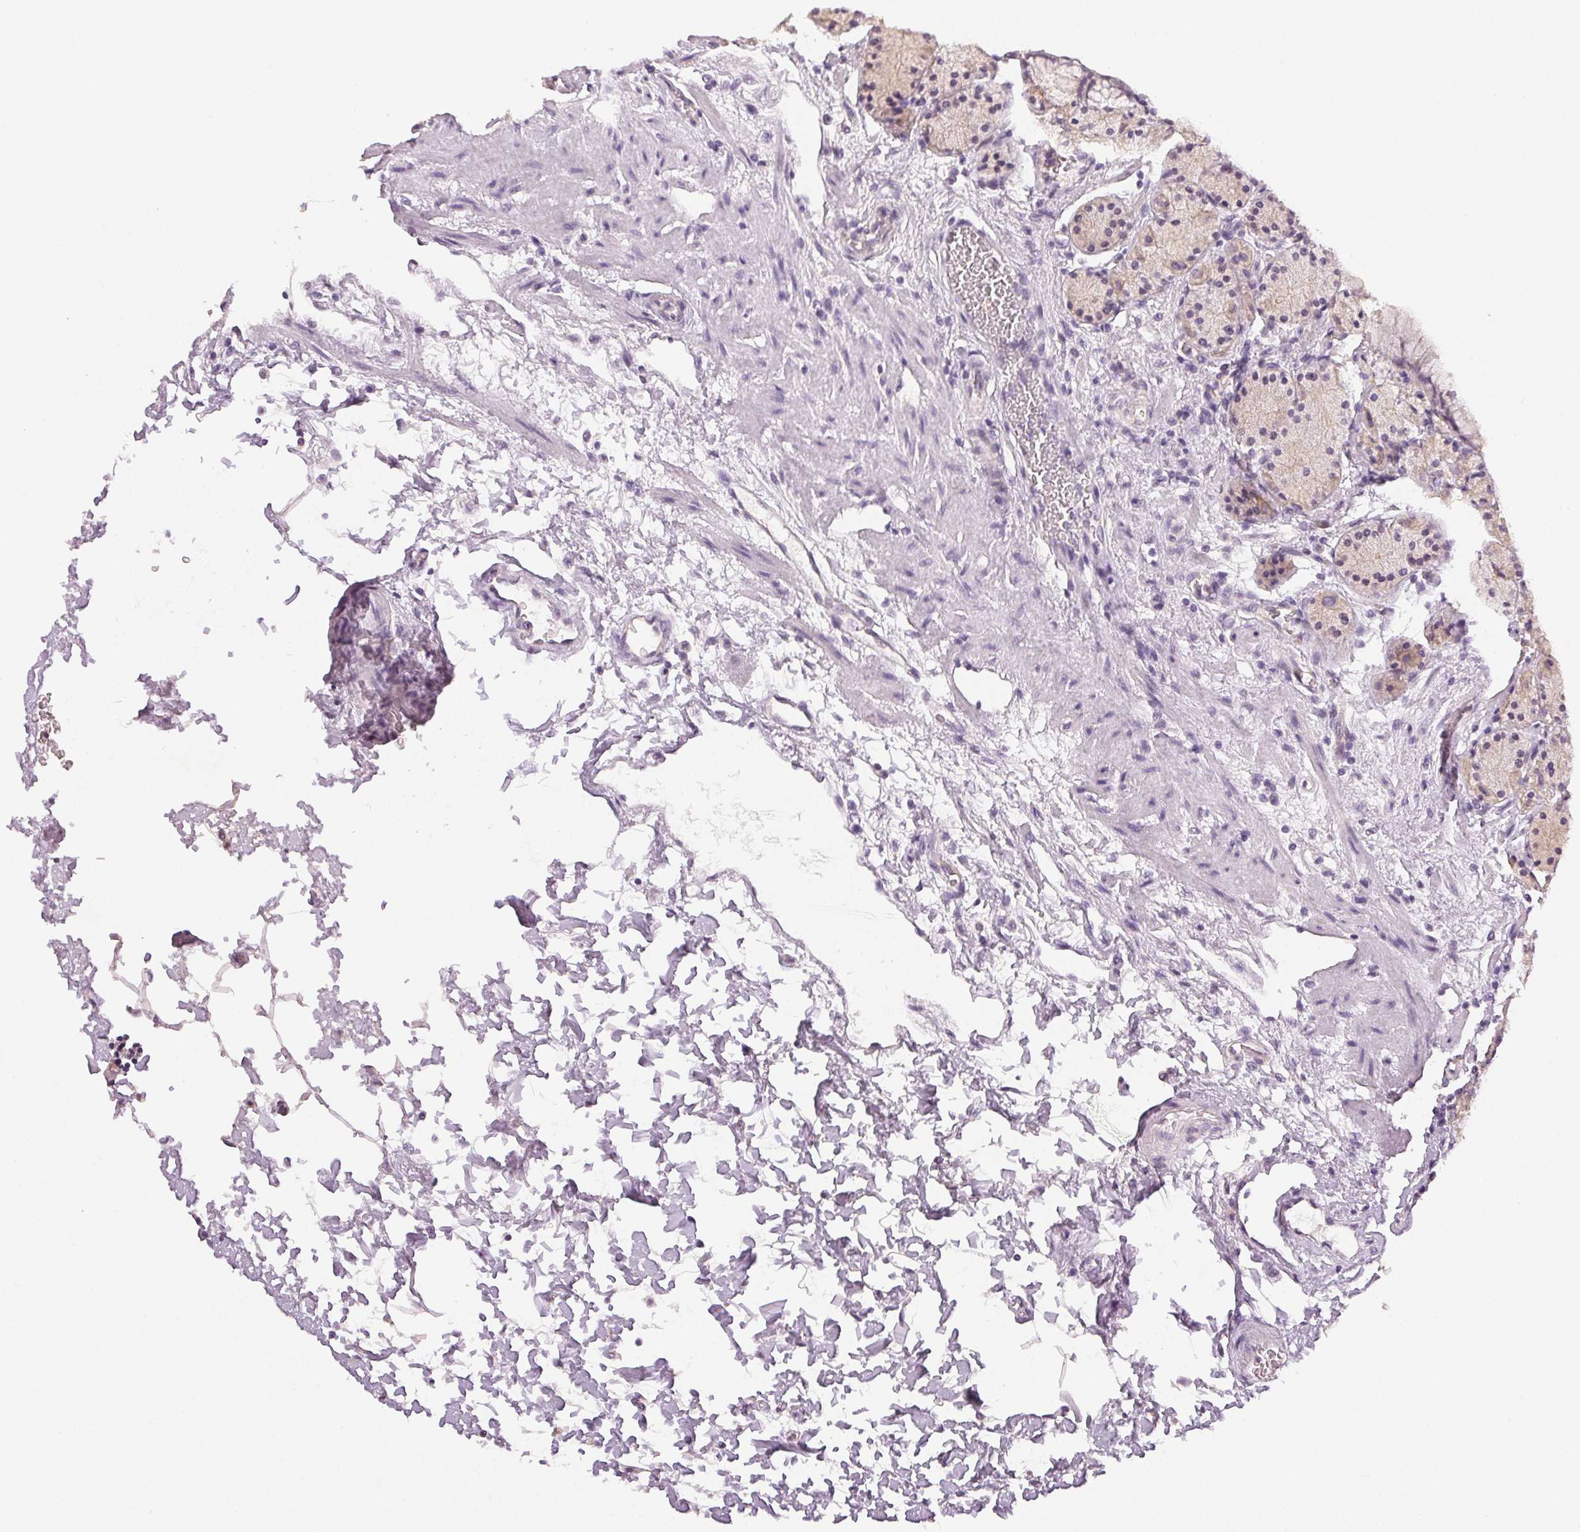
{"staining": {"intensity": "moderate", "quantity": "<25%", "location": "cytoplasmic/membranous"}, "tissue": "stomach", "cell_type": "Glandular cells", "image_type": "normal", "snomed": [{"axis": "morphology", "description": "Normal tissue, NOS"}, {"axis": "topography", "description": "Stomach, upper"}, {"axis": "topography", "description": "Stomach"}], "caption": "Glandular cells show low levels of moderate cytoplasmic/membranous positivity in approximately <25% of cells in benign stomach.", "gene": "PLCB1", "patient": {"sex": "male", "age": 62}}